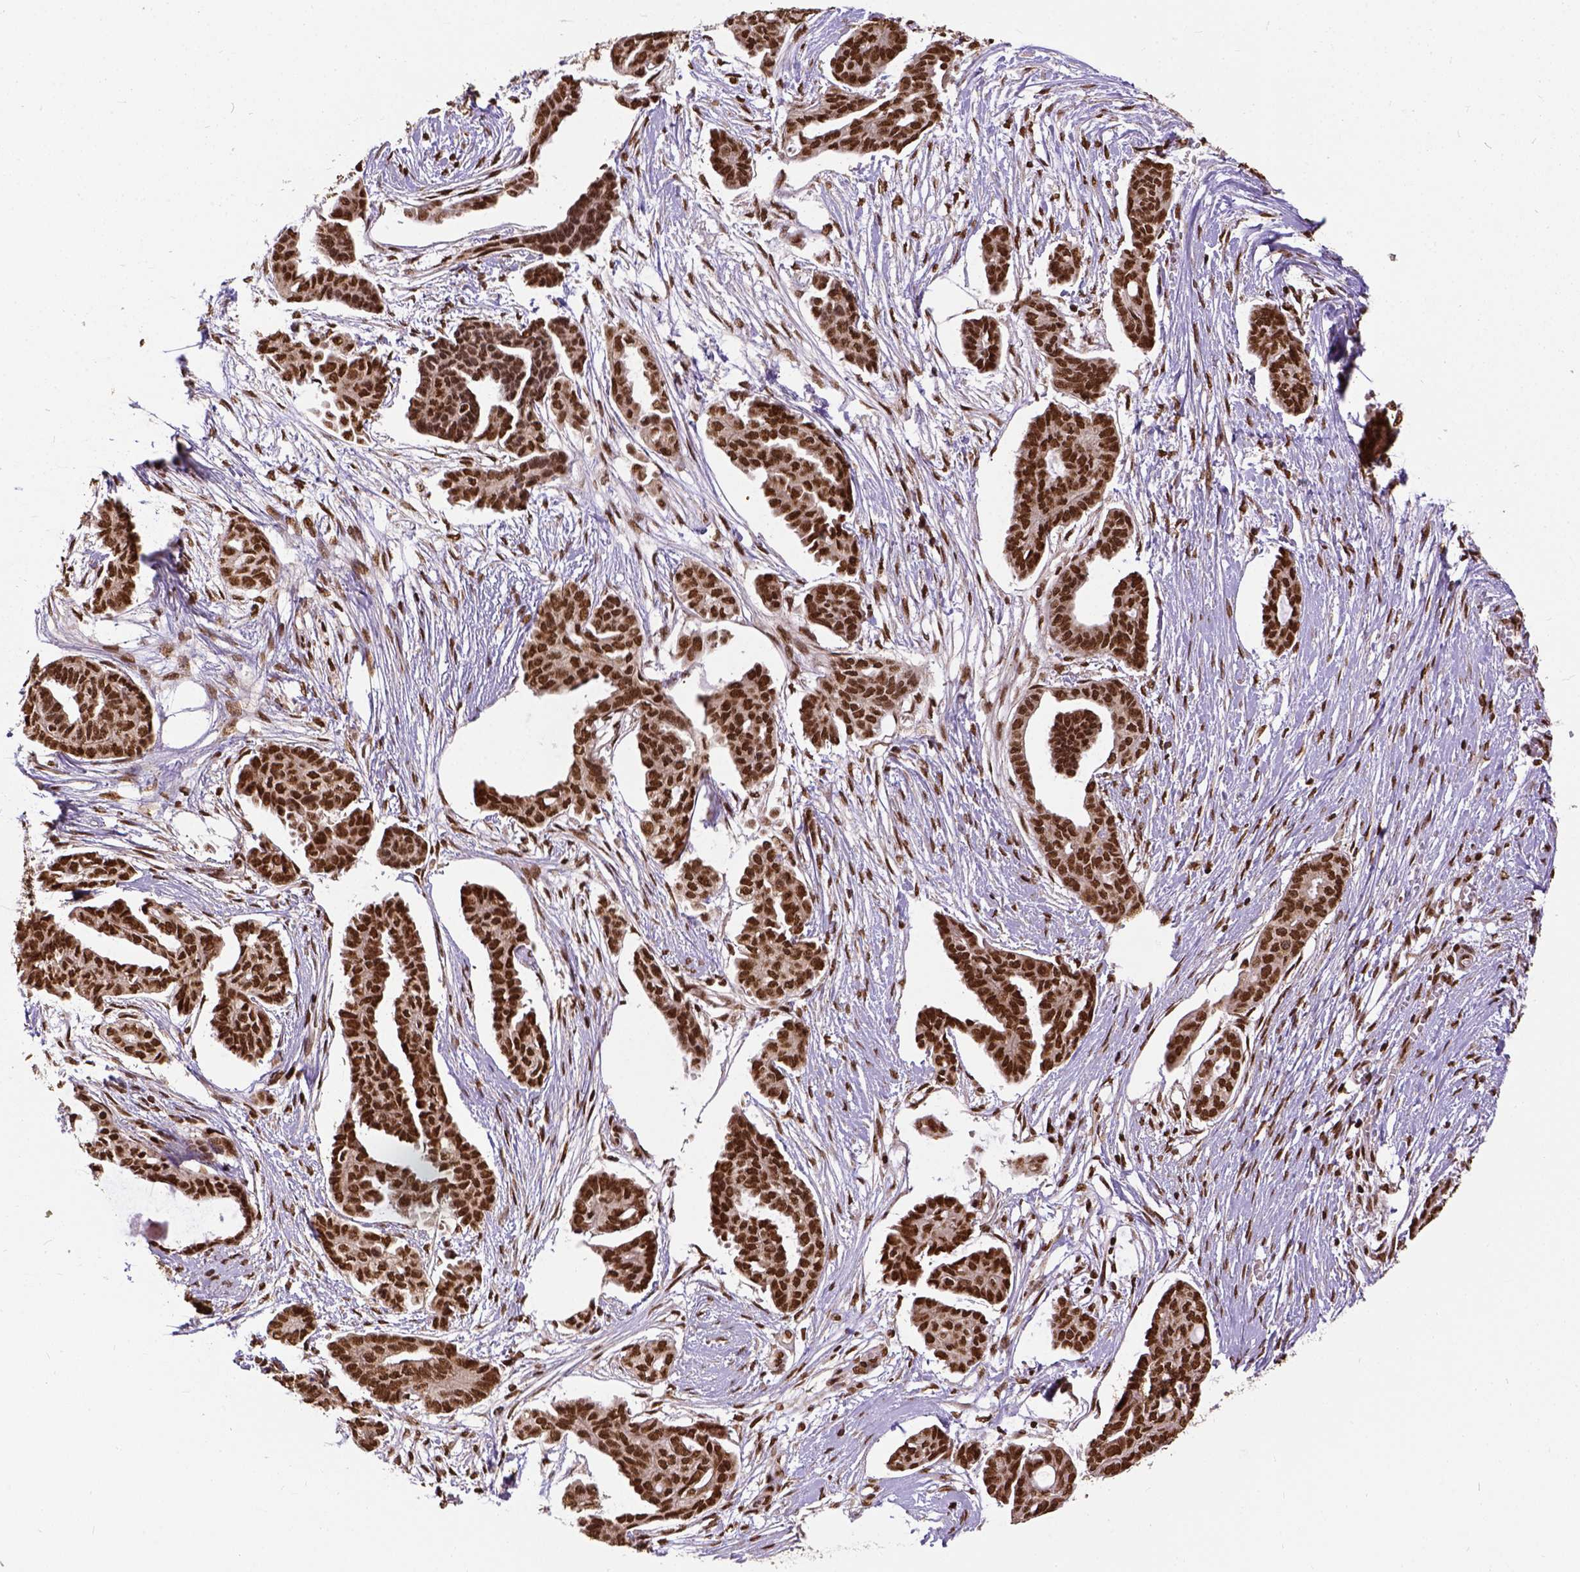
{"staining": {"intensity": "strong", "quantity": ">75%", "location": "nuclear"}, "tissue": "ovarian cancer", "cell_type": "Tumor cells", "image_type": "cancer", "snomed": [{"axis": "morphology", "description": "Cystadenocarcinoma, serous, NOS"}, {"axis": "topography", "description": "Ovary"}], "caption": "The photomicrograph displays staining of ovarian cancer (serous cystadenocarcinoma), revealing strong nuclear protein staining (brown color) within tumor cells. Immunohistochemistry stains the protein of interest in brown and the nuclei are stained blue.", "gene": "NACC1", "patient": {"sex": "female", "age": 71}}